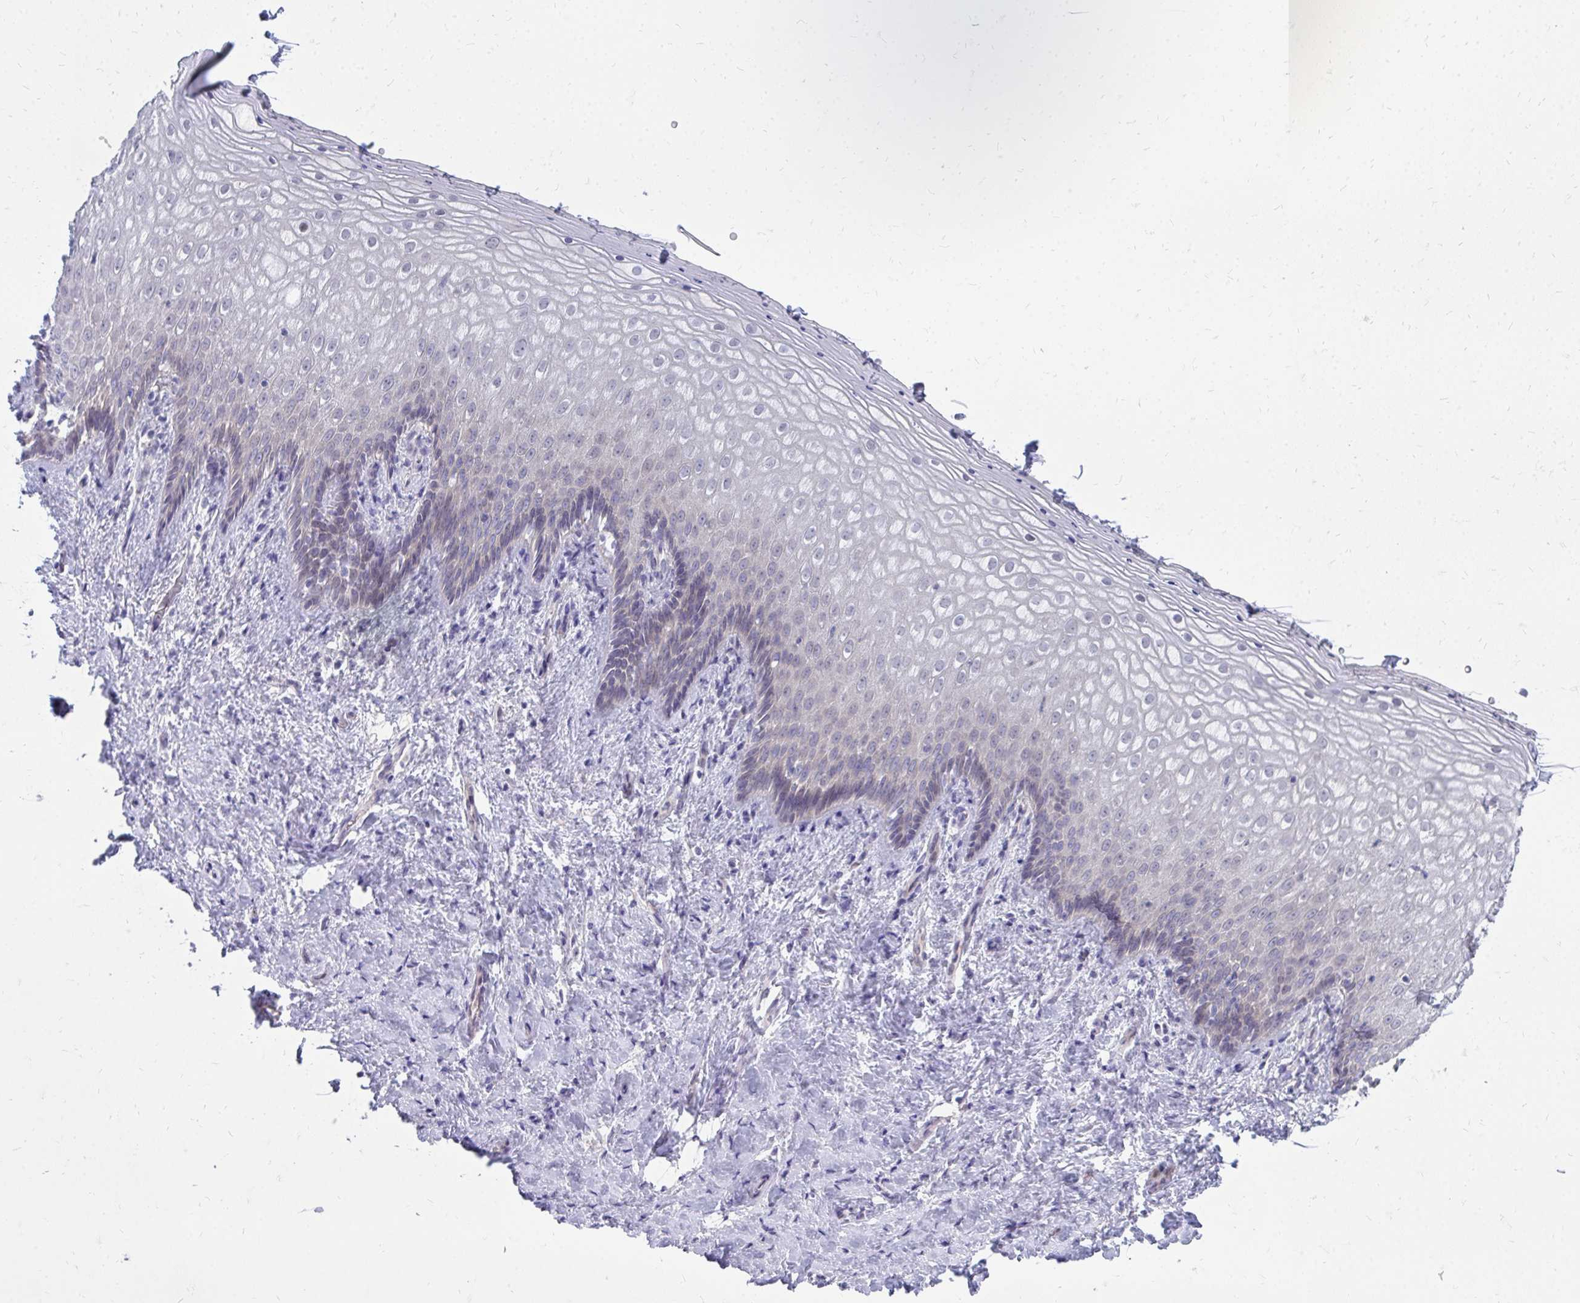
{"staining": {"intensity": "negative", "quantity": "none", "location": "none"}, "tissue": "vagina", "cell_type": "Squamous epithelial cells", "image_type": "normal", "snomed": [{"axis": "morphology", "description": "Normal tissue, NOS"}, {"axis": "topography", "description": "Vagina"}], "caption": "Image shows no protein expression in squamous epithelial cells of benign vagina. The staining was performed using DAB to visualize the protein expression in brown, while the nuclei were stained in blue with hematoxylin (Magnification: 20x).", "gene": "MROH8", "patient": {"sex": "female", "age": 42}}